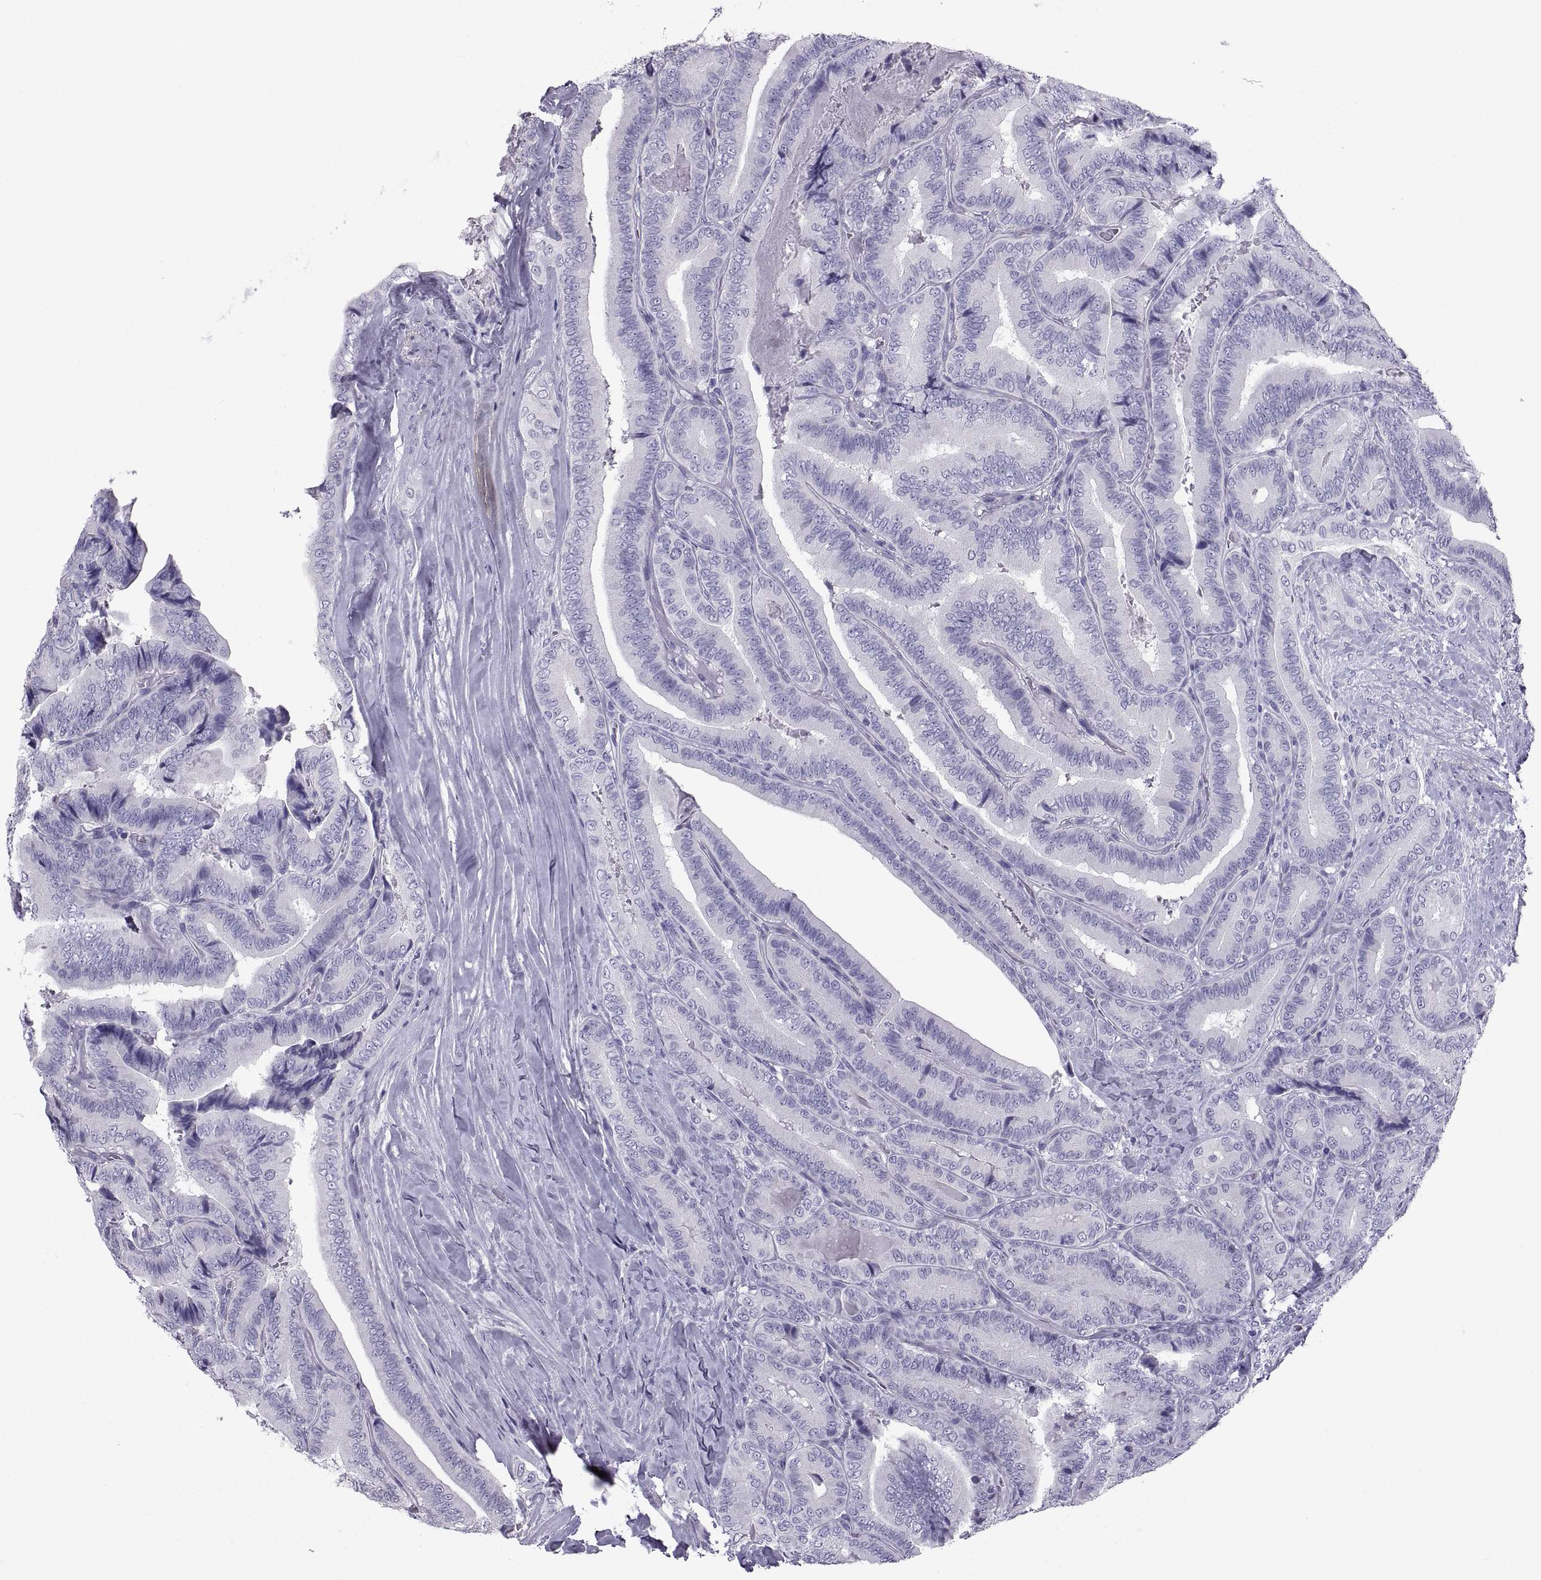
{"staining": {"intensity": "negative", "quantity": "none", "location": "none"}, "tissue": "thyroid cancer", "cell_type": "Tumor cells", "image_type": "cancer", "snomed": [{"axis": "morphology", "description": "Papillary adenocarcinoma, NOS"}, {"axis": "topography", "description": "Thyroid gland"}], "caption": "Immunohistochemistry photomicrograph of neoplastic tissue: human thyroid papillary adenocarcinoma stained with DAB (3,3'-diaminobenzidine) reveals no significant protein staining in tumor cells.", "gene": "PCSK1N", "patient": {"sex": "male", "age": 61}}